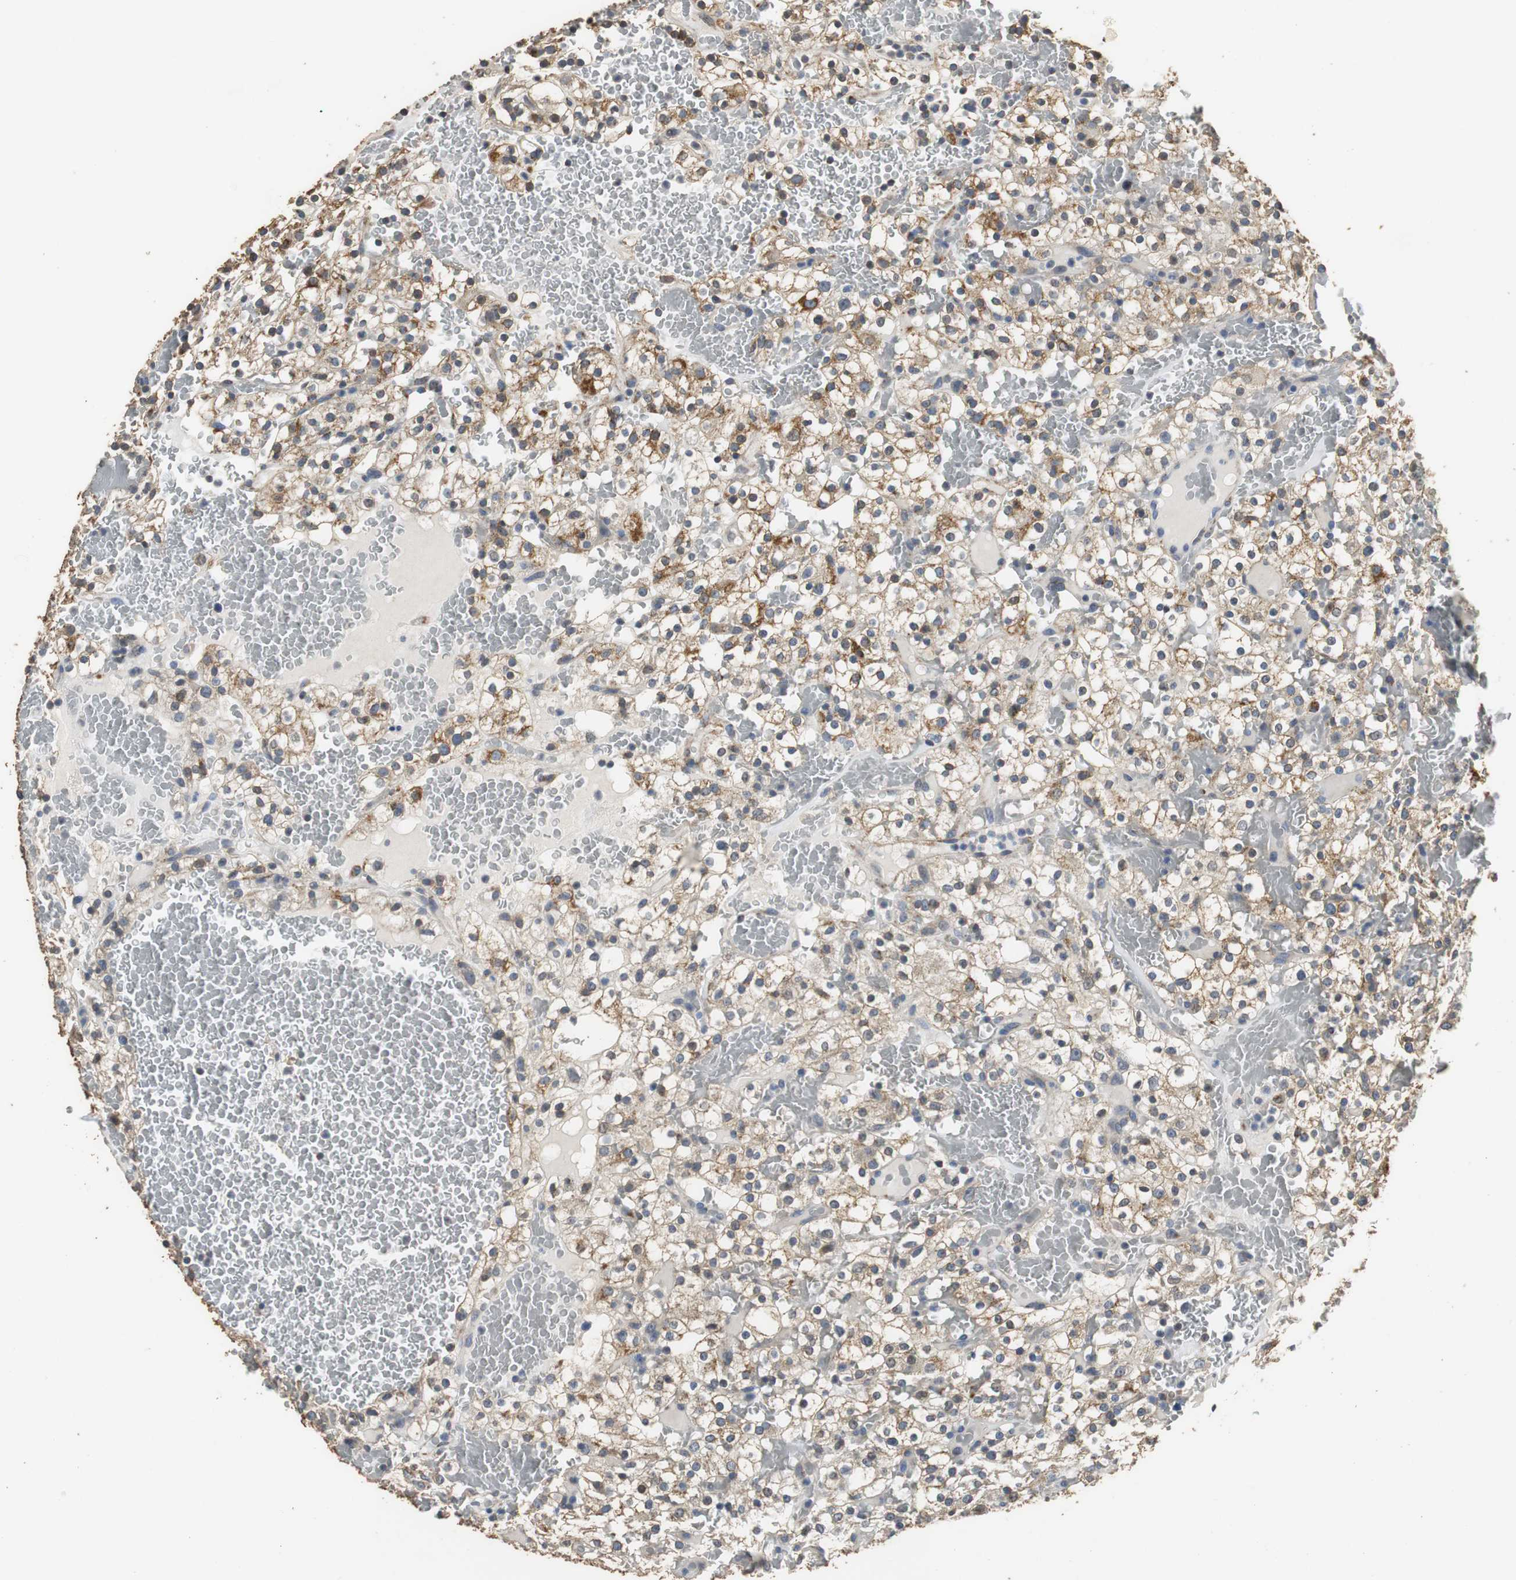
{"staining": {"intensity": "moderate", "quantity": ">75%", "location": "cytoplasmic/membranous"}, "tissue": "renal cancer", "cell_type": "Tumor cells", "image_type": "cancer", "snomed": [{"axis": "morphology", "description": "Normal tissue, NOS"}, {"axis": "morphology", "description": "Adenocarcinoma, NOS"}, {"axis": "topography", "description": "Kidney"}], "caption": "Protein staining demonstrates moderate cytoplasmic/membranous staining in approximately >75% of tumor cells in adenocarcinoma (renal).", "gene": "HMGCL", "patient": {"sex": "female", "age": 72}}